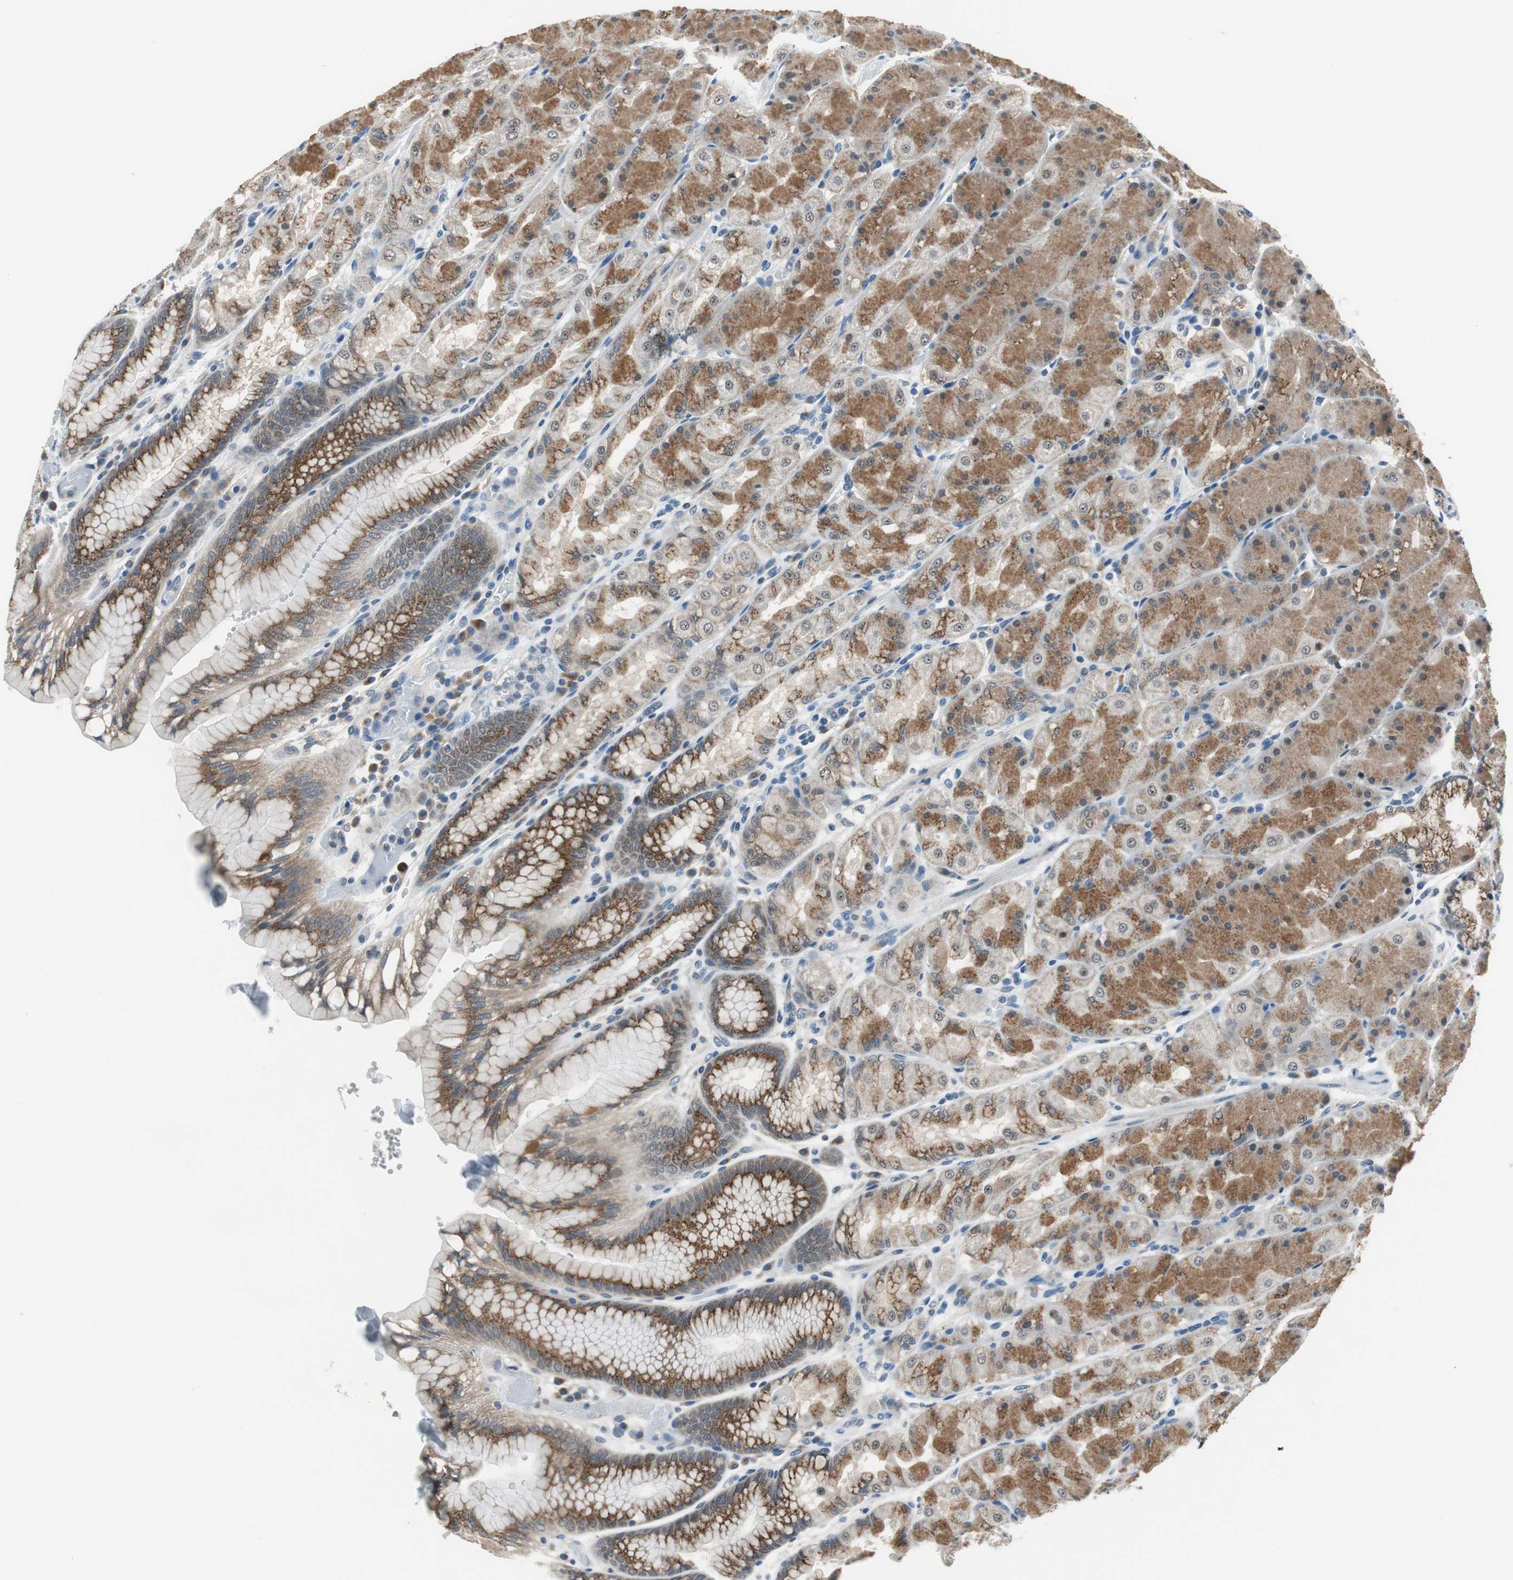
{"staining": {"intensity": "moderate", "quantity": "25%-75%", "location": "cytoplasmic/membranous"}, "tissue": "stomach", "cell_type": "Glandular cells", "image_type": "normal", "snomed": [{"axis": "morphology", "description": "Normal tissue, NOS"}, {"axis": "topography", "description": "Stomach, upper"}, {"axis": "topography", "description": "Stomach"}], "caption": "Glandular cells exhibit moderate cytoplasmic/membranous positivity in approximately 25%-75% of cells in unremarkable stomach. The staining was performed using DAB, with brown indicating positive protein expression. Nuclei are stained blue with hematoxylin.", "gene": "PLAA", "patient": {"sex": "male", "age": 76}}